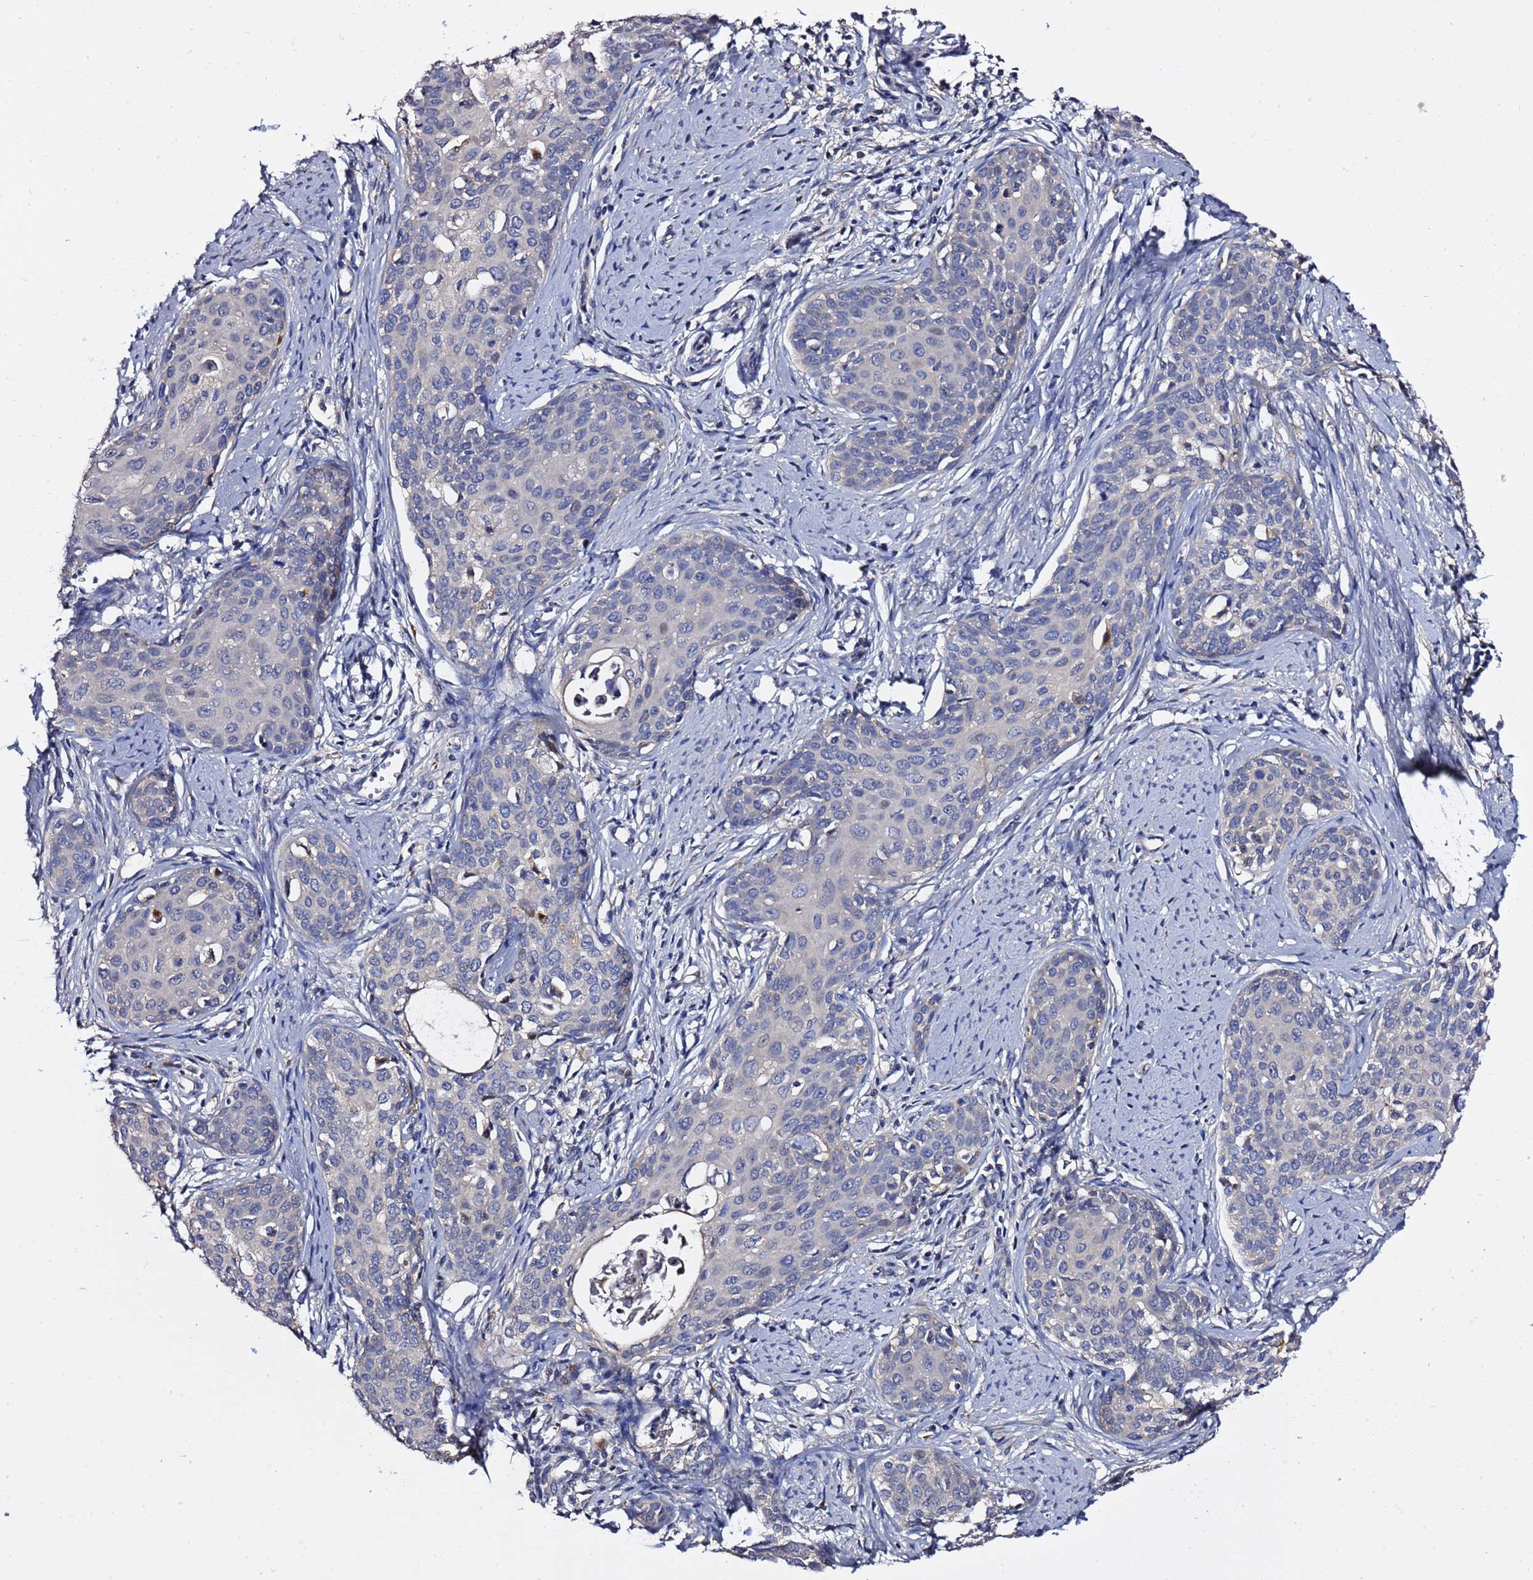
{"staining": {"intensity": "negative", "quantity": "none", "location": "none"}, "tissue": "cervical cancer", "cell_type": "Tumor cells", "image_type": "cancer", "snomed": [{"axis": "morphology", "description": "Squamous cell carcinoma, NOS"}, {"axis": "topography", "description": "Cervix"}], "caption": "Immunohistochemistry (IHC) of cervical squamous cell carcinoma displays no expression in tumor cells.", "gene": "NAT2", "patient": {"sex": "female", "age": 46}}